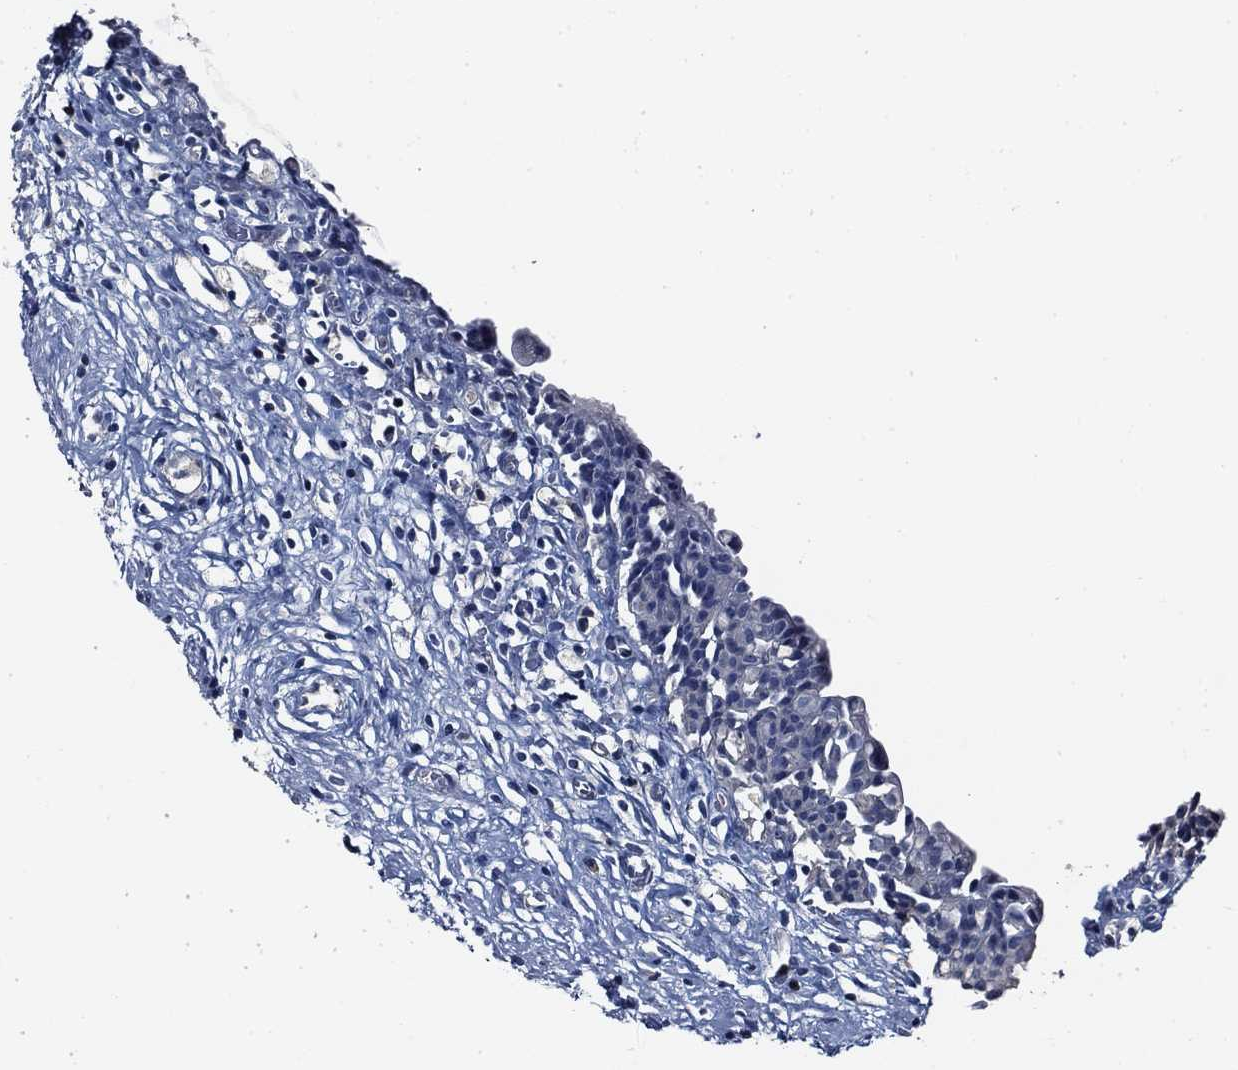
{"staining": {"intensity": "negative", "quantity": "none", "location": "none"}, "tissue": "urinary bladder", "cell_type": "Urothelial cells", "image_type": "normal", "snomed": [{"axis": "morphology", "description": "Normal tissue, NOS"}, {"axis": "topography", "description": "Urinary bladder"}], "caption": "Immunohistochemistry image of unremarkable human urinary bladder stained for a protein (brown), which displays no positivity in urothelial cells. The staining is performed using DAB brown chromogen with nuclei counter-stained in using hematoxylin.", "gene": "POU2F2", "patient": {"sex": "male", "age": 76}}